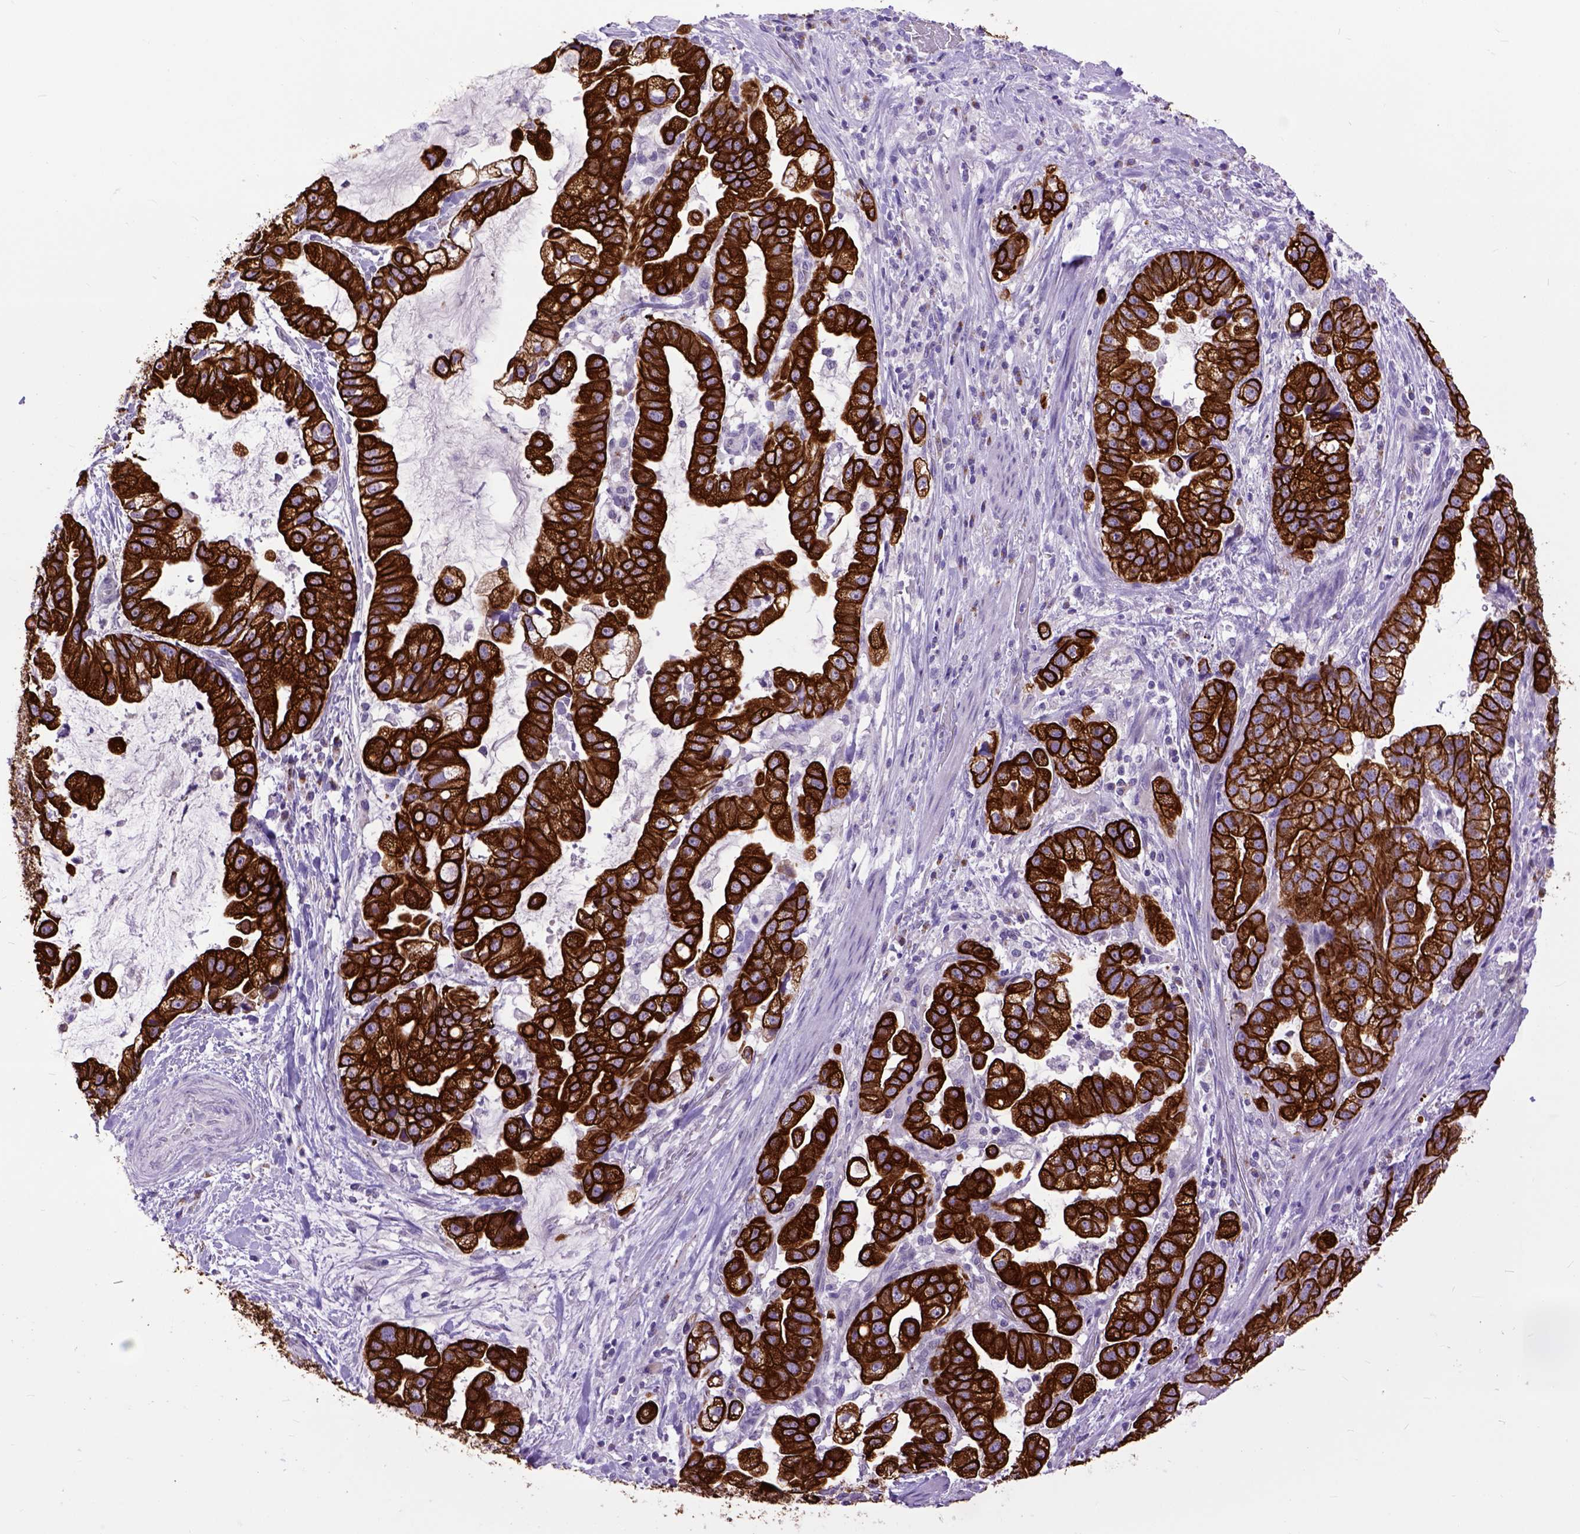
{"staining": {"intensity": "strong", "quantity": ">75%", "location": "cytoplasmic/membranous"}, "tissue": "stomach cancer", "cell_type": "Tumor cells", "image_type": "cancer", "snomed": [{"axis": "morphology", "description": "Adenocarcinoma, NOS"}, {"axis": "topography", "description": "Stomach"}], "caption": "The micrograph exhibits a brown stain indicating the presence of a protein in the cytoplasmic/membranous of tumor cells in stomach adenocarcinoma.", "gene": "RAB25", "patient": {"sex": "male", "age": 59}}